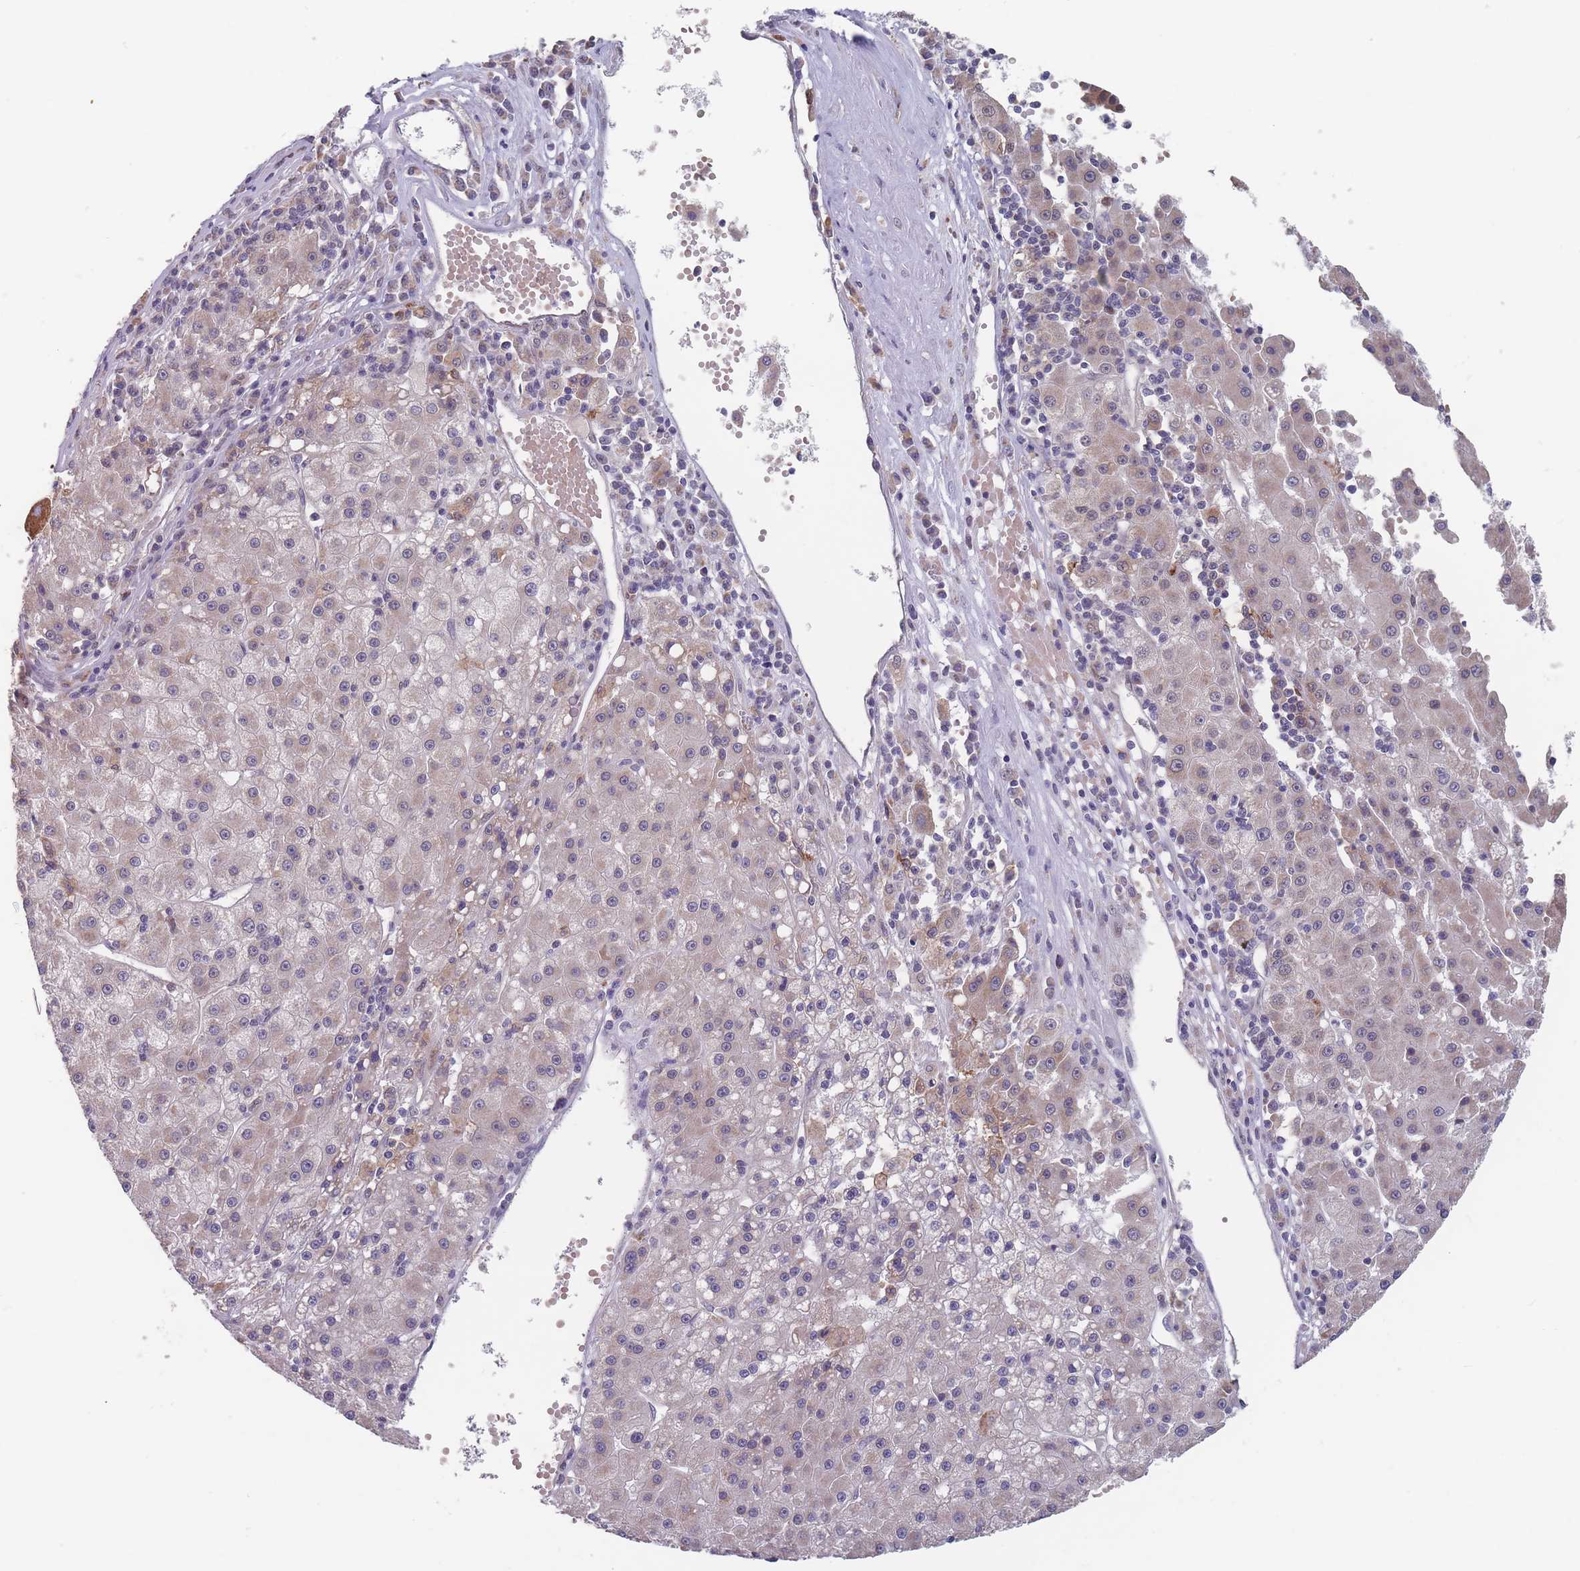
{"staining": {"intensity": "weak", "quantity": "25%-75%", "location": "cytoplasmic/membranous"}, "tissue": "liver cancer", "cell_type": "Tumor cells", "image_type": "cancer", "snomed": [{"axis": "morphology", "description": "Carcinoma, Hepatocellular, NOS"}, {"axis": "topography", "description": "Liver"}], "caption": "Brown immunohistochemical staining in hepatocellular carcinoma (liver) reveals weak cytoplasmic/membranous staining in about 25%-75% of tumor cells.", "gene": "PEX7", "patient": {"sex": "male", "age": 76}}